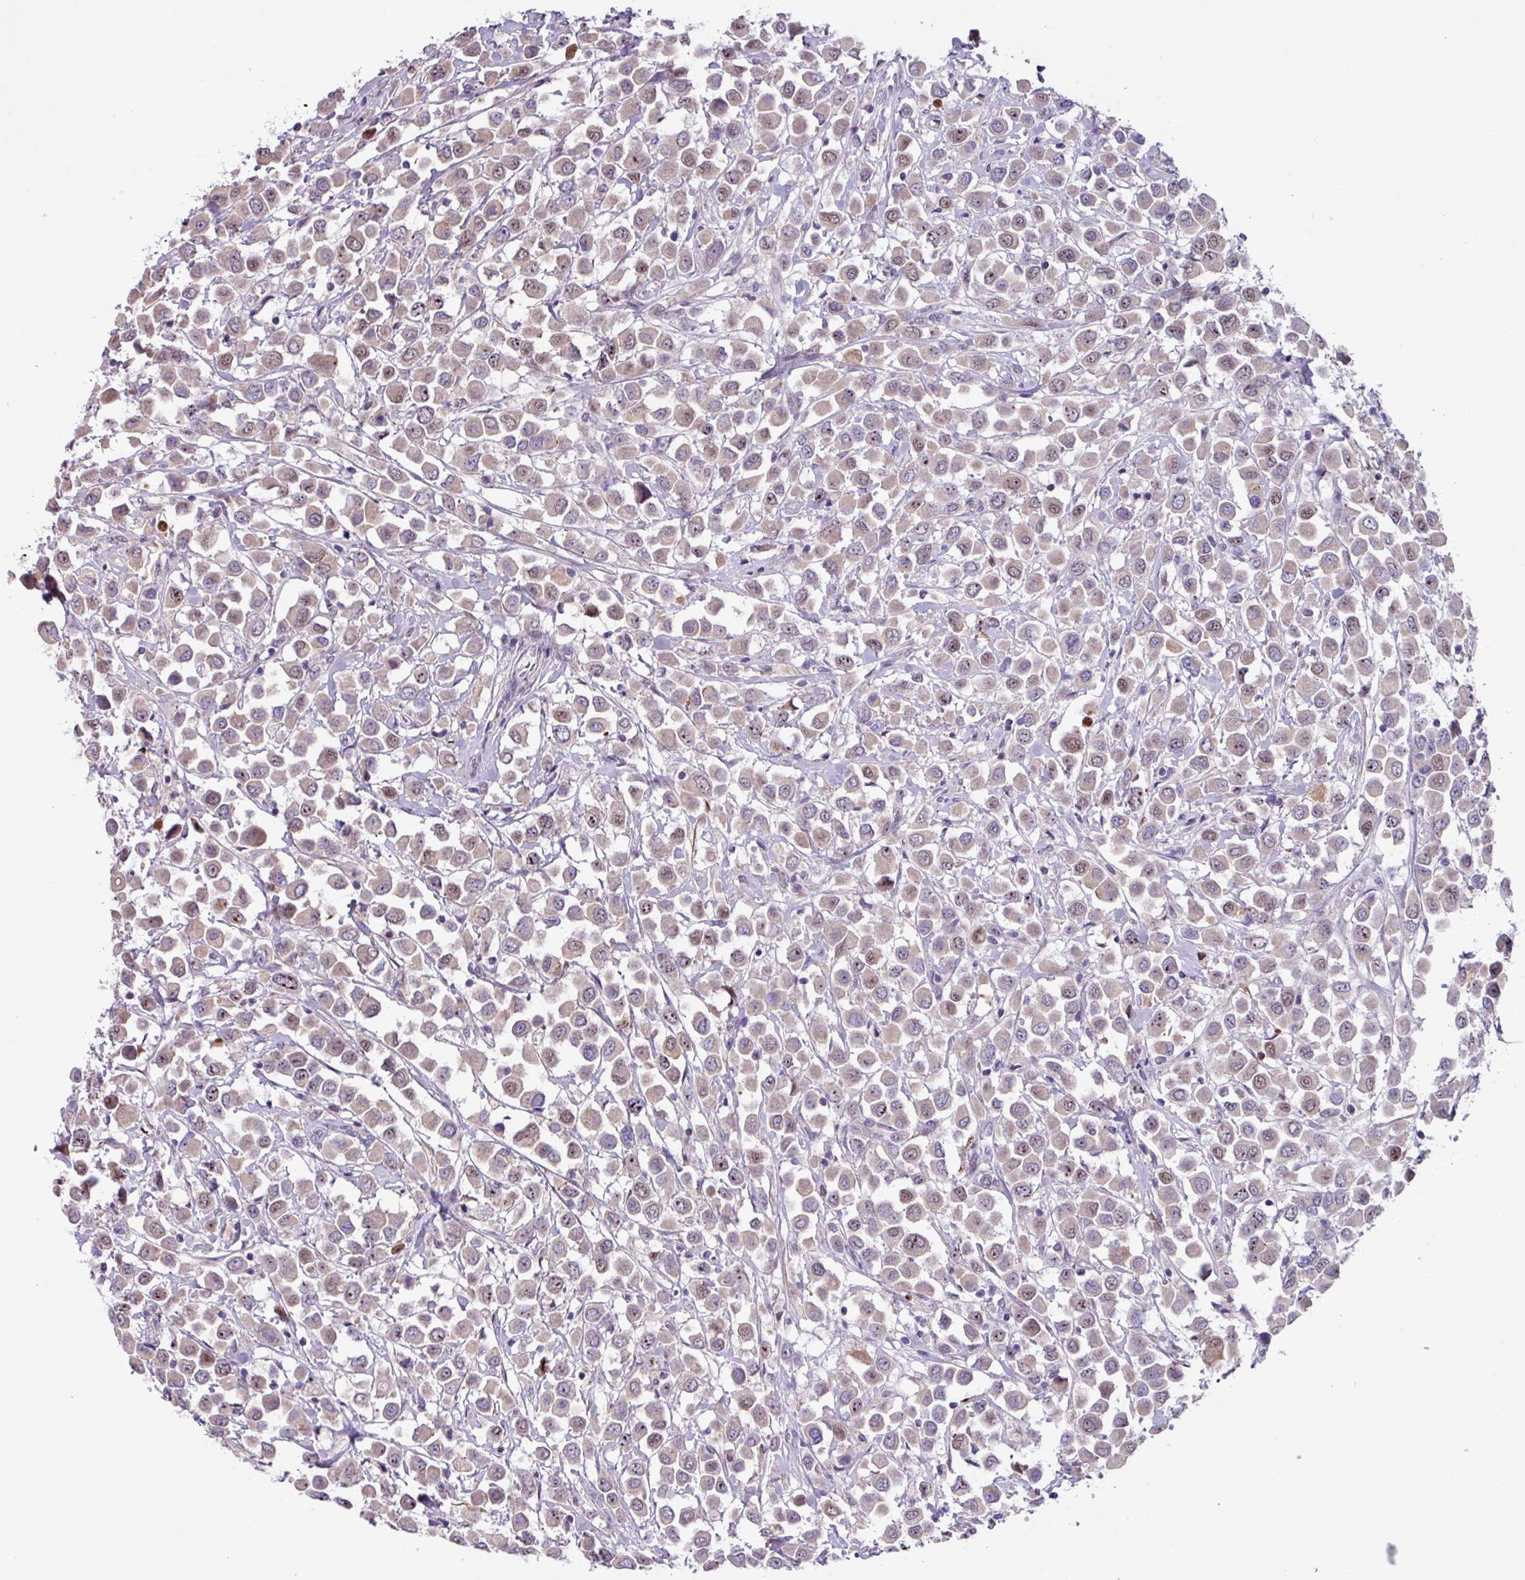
{"staining": {"intensity": "weak", "quantity": "<25%", "location": "cytoplasmic/membranous"}, "tissue": "breast cancer", "cell_type": "Tumor cells", "image_type": "cancer", "snomed": [{"axis": "morphology", "description": "Duct carcinoma"}, {"axis": "topography", "description": "Breast"}], "caption": "IHC photomicrograph of human invasive ductal carcinoma (breast) stained for a protein (brown), which exhibits no positivity in tumor cells.", "gene": "IQCJ", "patient": {"sex": "female", "age": 61}}